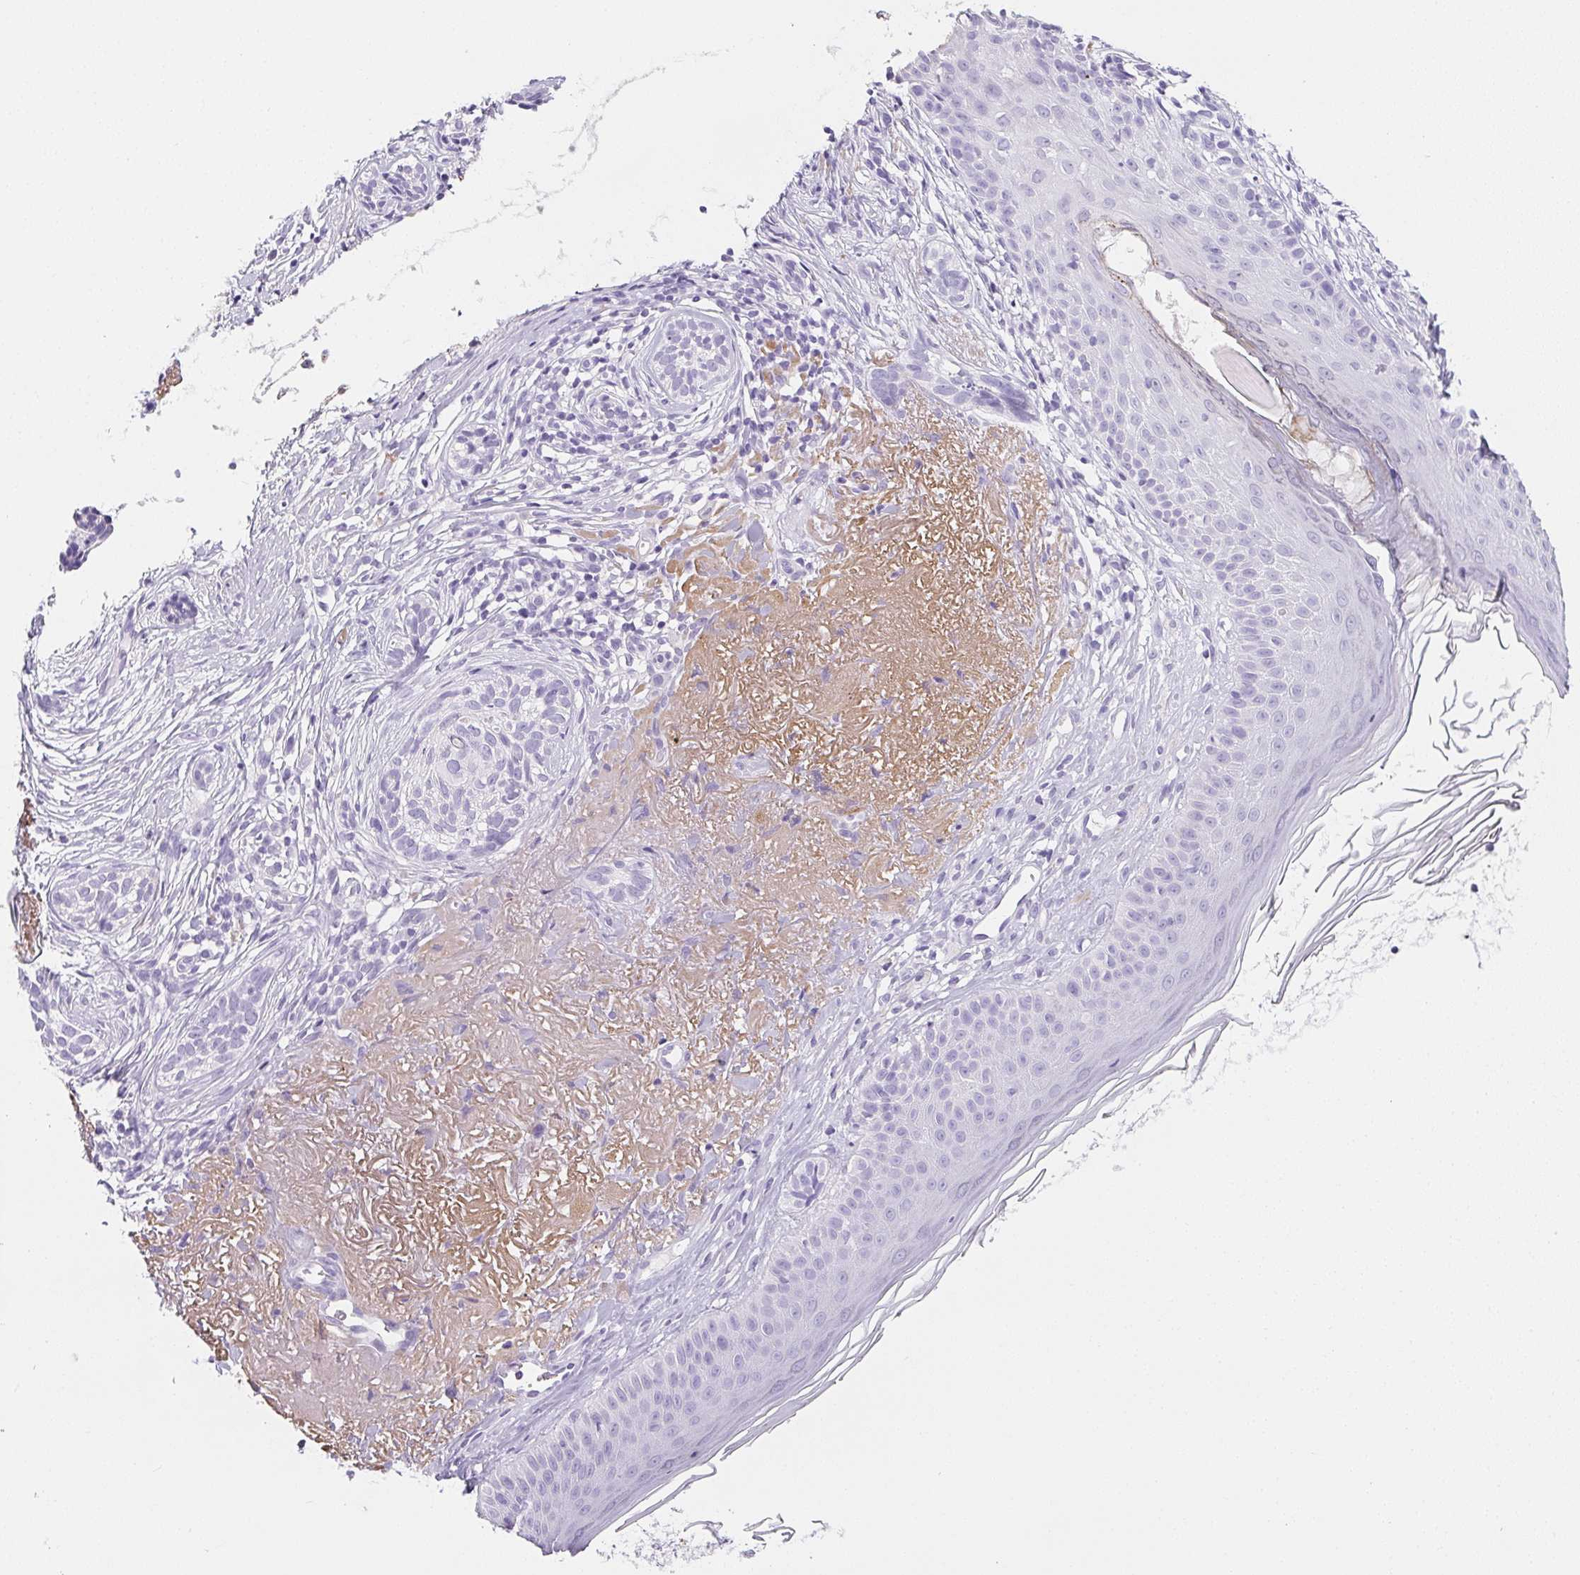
{"staining": {"intensity": "negative", "quantity": "none", "location": "none"}, "tissue": "skin cancer", "cell_type": "Tumor cells", "image_type": "cancer", "snomed": [{"axis": "morphology", "description": "Basal cell carcinoma"}, {"axis": "morphology", "description": "BCC, high aggressive"}, {"axis": "topography", "description": "Skin"}], "caption": "Human skin cancer (basal cell carcinoma) stained for a protein using immunohistochemistry (IHC) reveals no staining in tumor cells.", "gene": "VTN", "patient": {"sex": "female", "age": 86}}